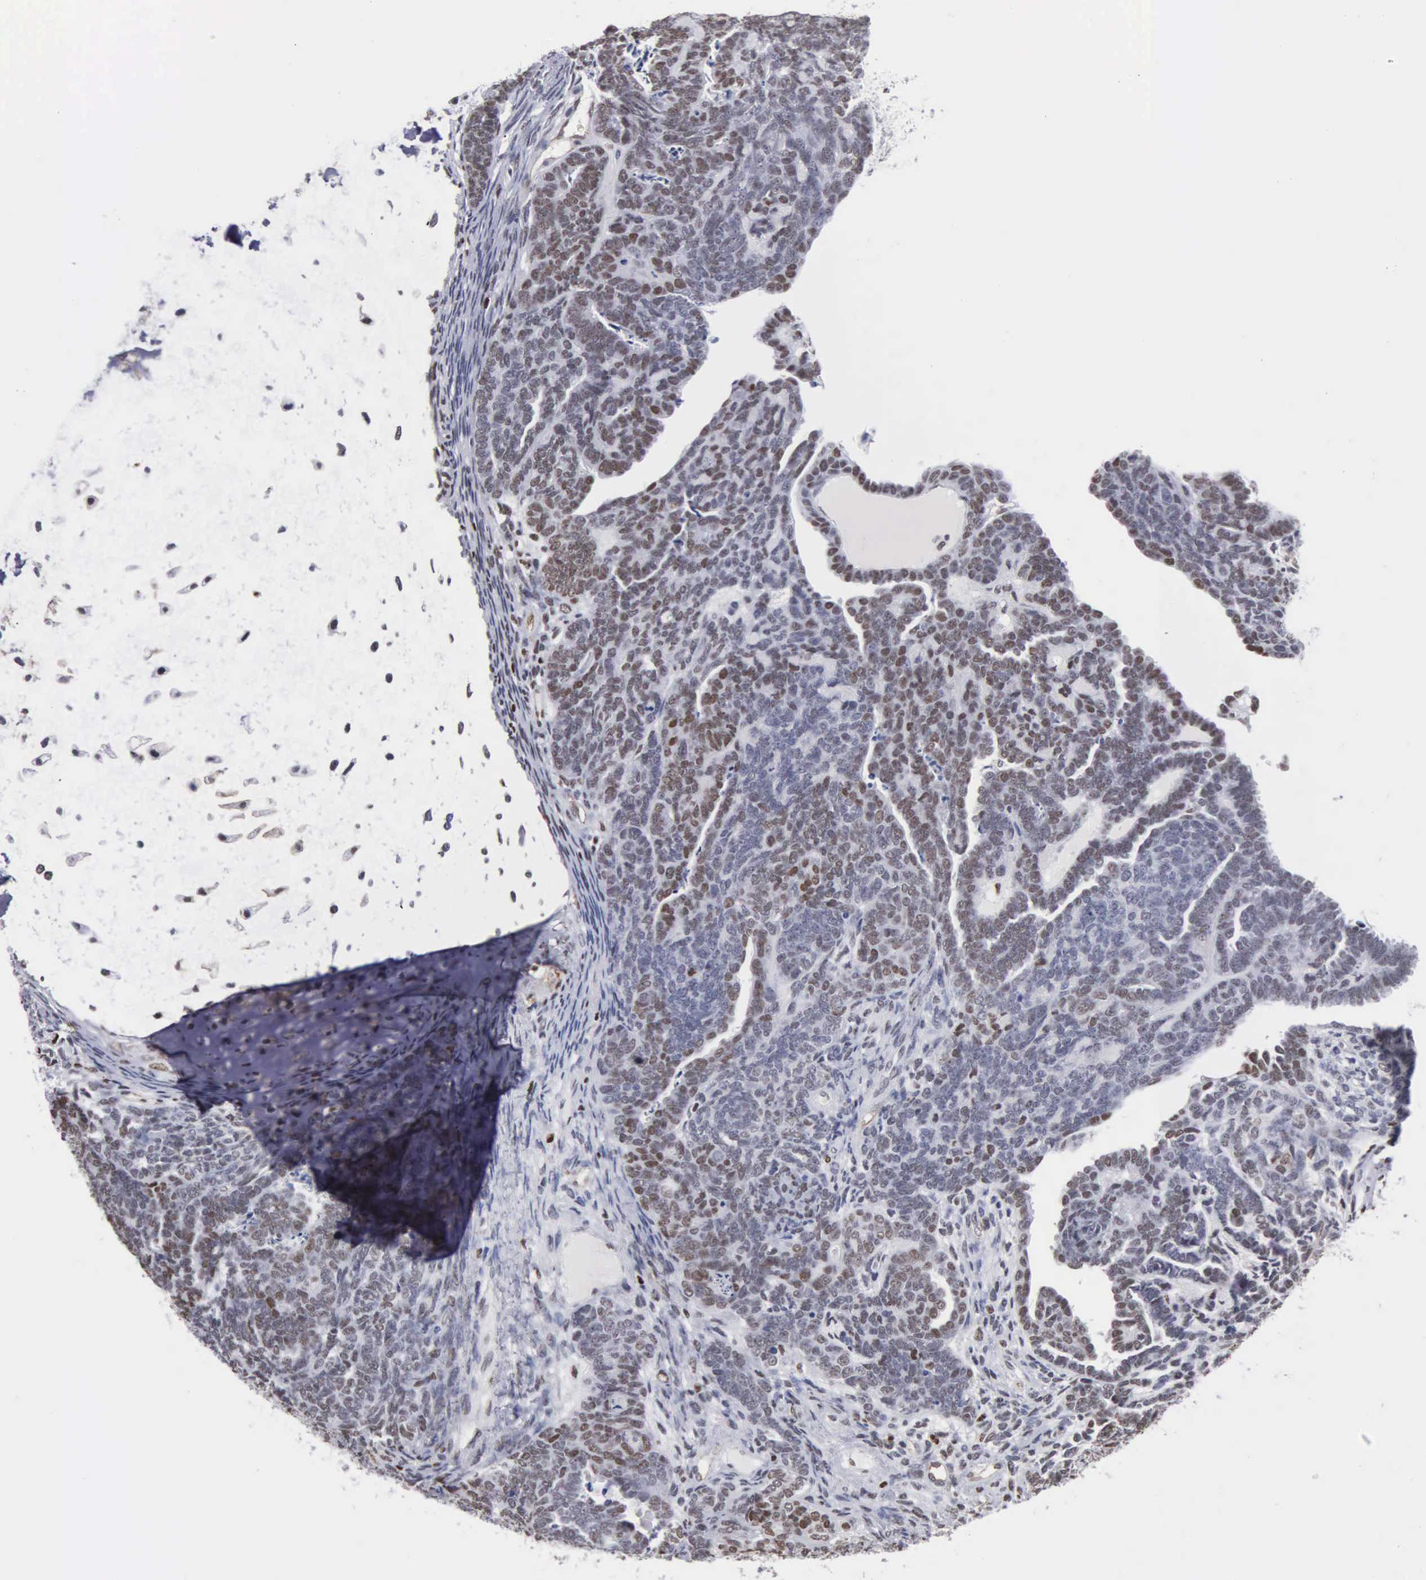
{"staining": {"intensity": "moderate", "quantity": "25%-75%", "location": "nuclear"}, "tissue": "endometrial cancer", "cell_type": "Tumor cells", "image_type": "cancer", "snomed": [{"axis": "morphology", "description": "Neoplasm, malignant, NOS"}, {"axis": "topography", "description": "Endometrium"}], "caption": "This is a photomicrograph of IHC staining of endometrial cancer, which shows moderate expression in the nuclear of tumor cells.", "gene": "CCNG1", "patient": {"sex": "female", "age": 74}}